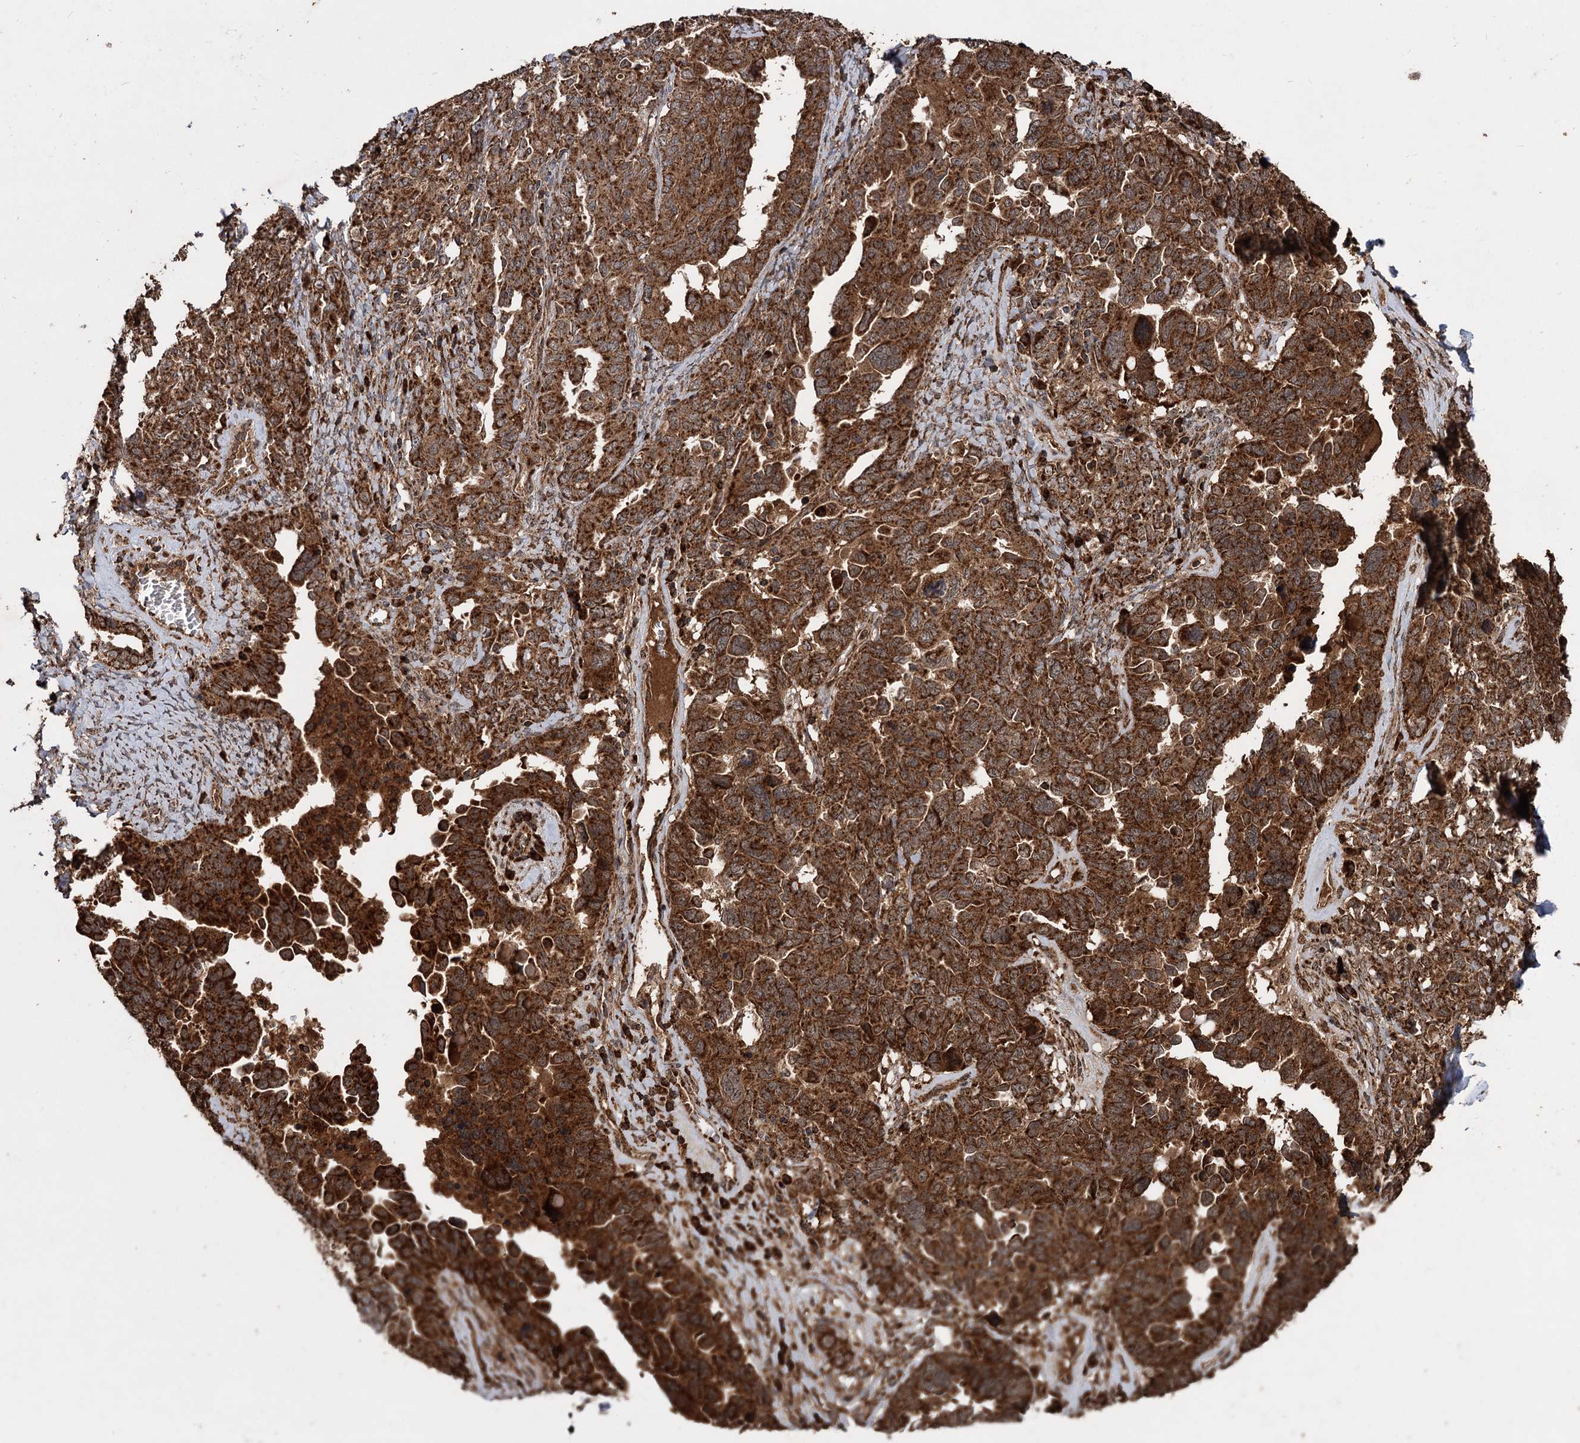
{"staining": {"intensity": "strong", "quantity": ">75%", "location": "cytoplasmic/membranous"}, "tissue": "ovarian cancer", "cell_type": "Tumor cells", "image_type": "cancer", "snomed": [{"axis": "morphology", "description": "Carcinoma, endometroid"}, {"axis": "topography", "description": "Ovary"}], "caption": "Ovarian cancer tissue displays strong cytoplasmic/membranous expression in approximately >75% of tumor cells", "gene": "IPO4", "patient": {"sex": "female", "age": 62}}